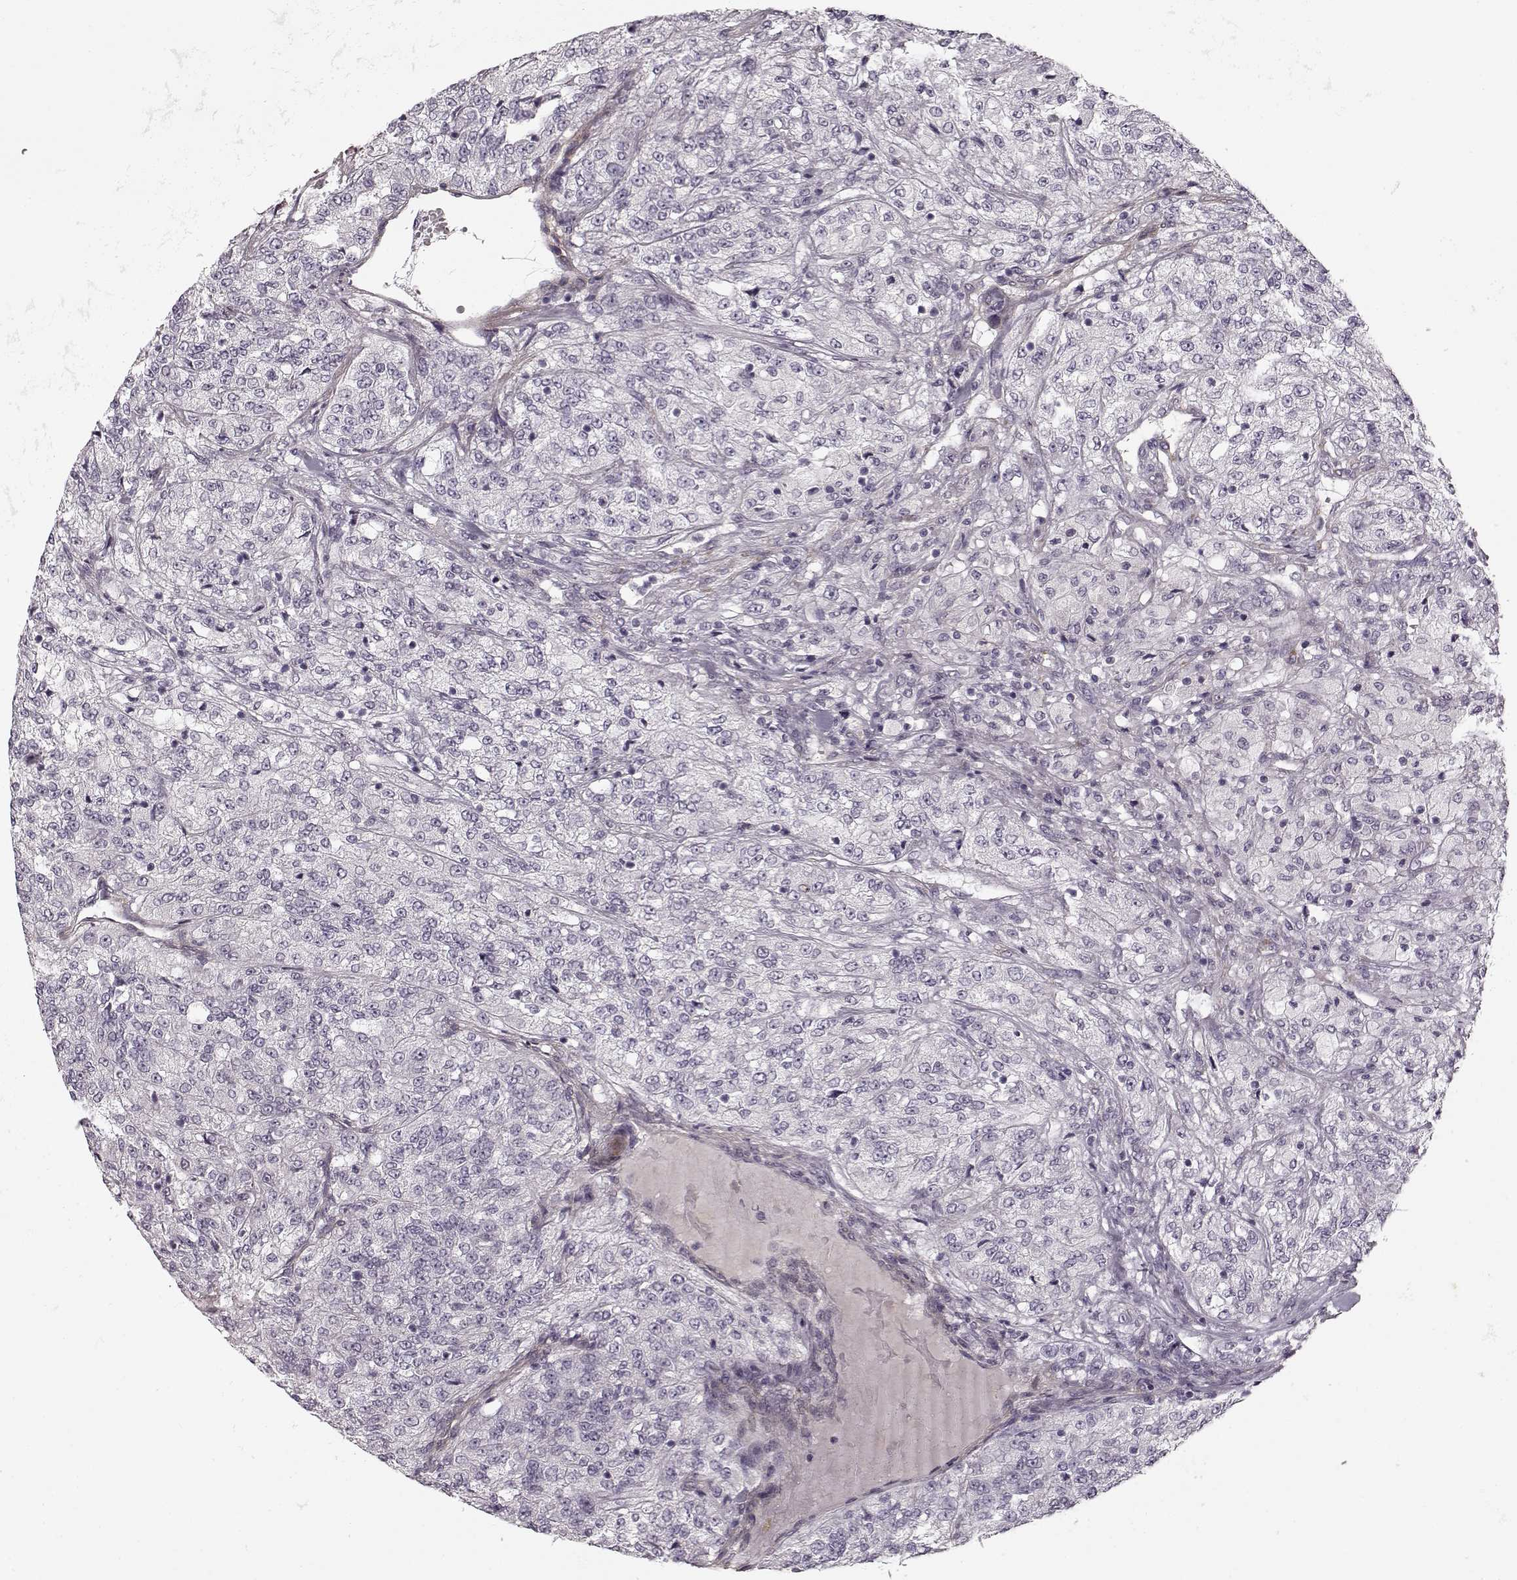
{"staining": {"intensity": "negative", "quantity": "none", "location": "none"}, "tissue": "renal cancer", "cell_type": "Tumor cells", "image_type": "cancer", "snomed": [{"axis": "morphology", "description": "Adenocarcinoma, NOS"}, {"axis": "topography", "description": "Kidney"}], "caption": "The photomicrograph demonstrates no significant expression in tumor cells of renal cancer.", "gene": "LAMB2", "patient": {"sex": "female", "age": 63}}